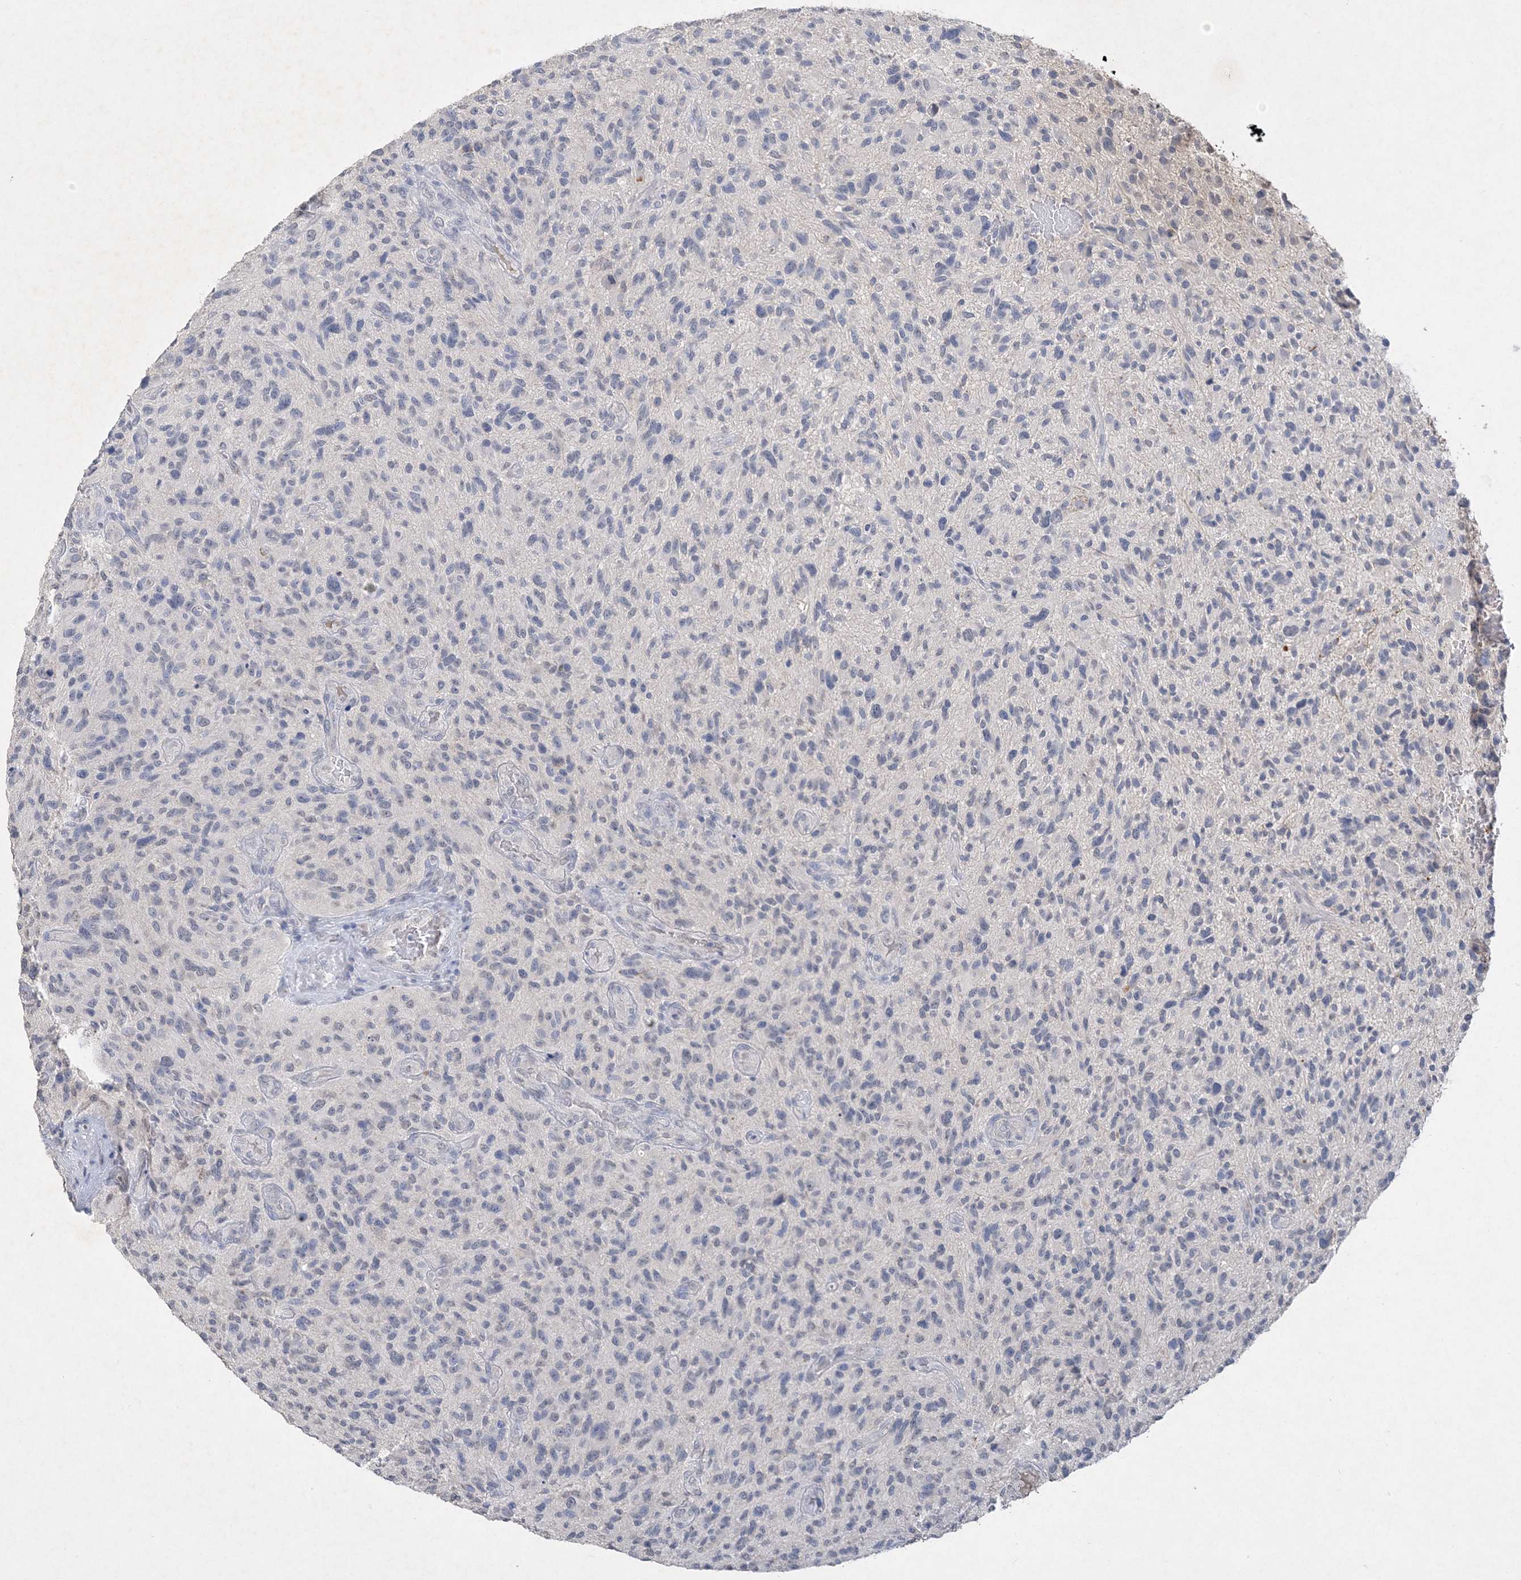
{"staining": {"intensity": "negative", "quantity": "none", "location": "none"}, "tissue": "glioma", "cell_type": "Tumor cells", "image_type": "cancer", "snomed": [{"axis": "morphology", "description": "Glioma, malignant, High grade"}, {"axis": "topography", "description": "Brain"}], "caption": "High magnification brightfield microscopy of malignant glioma (high-grade) stained with DAB (3,3'-diaminobenzidine) (brown) and counterstained with hematoxylin (blue): tumor cells show no significant expression.", "gene": "C11orf58", "patient": {"sex": "male", "age": 47}}